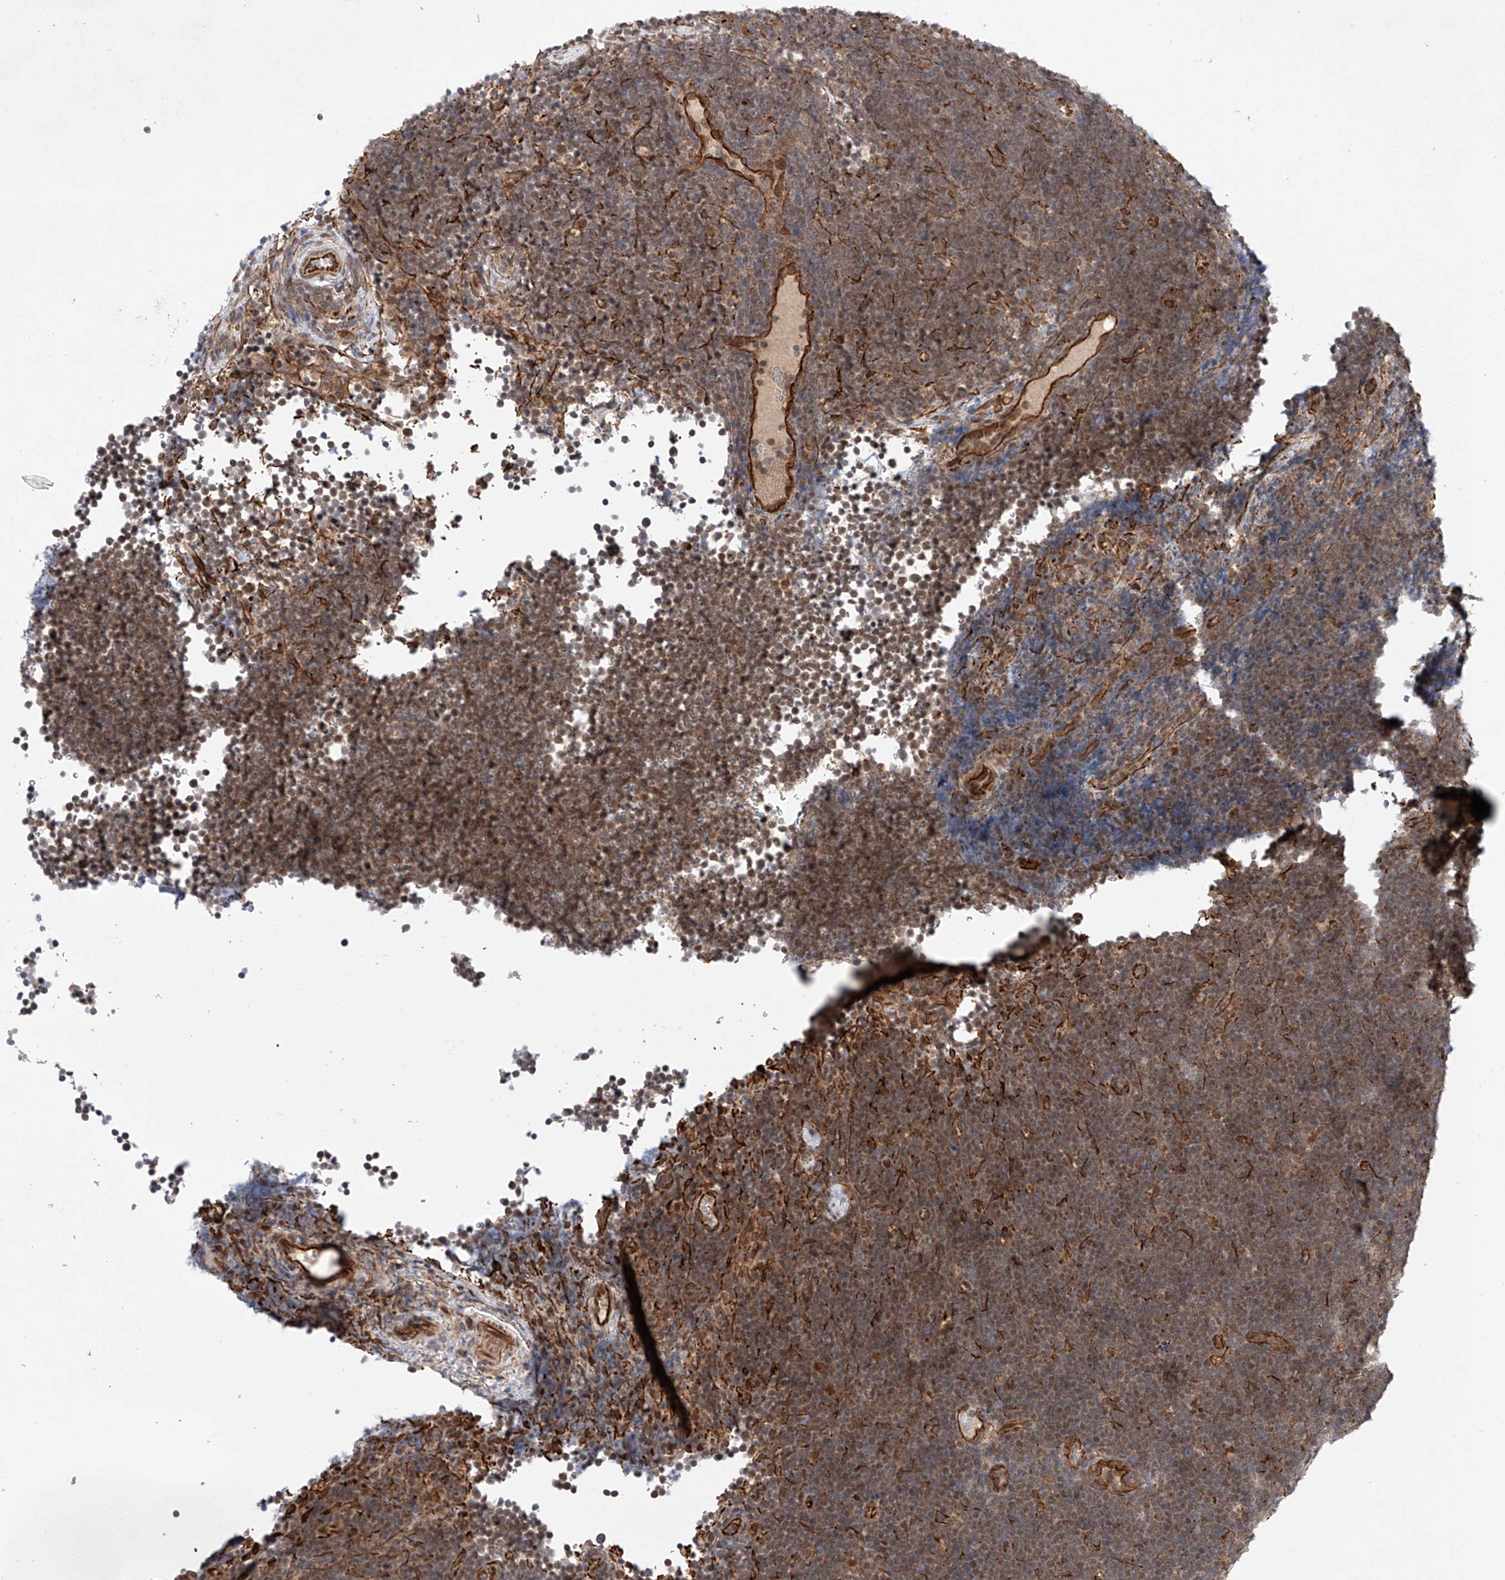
{"staining": {"intensity": "moderate", "quantity": ">75%", "location": "nuclear"}, "tissue": "lymphoma", "cell_type": "Tumor cells", "image_type": "cancer", "snomed": [{"axis": "morphology", "description": "Malignant lymphoma, non-Hodgkin's type, High grade"}, {"axis": "topography", "description": "Lymph node"}], "caption": "Approximately >75% of tumor cells in malignant lymphoma, non-Hodgkin's type (high-grade) show moderate nuclear protein staining as visualized by brown immunohistochemical staining.", "gene": "AMD1", "patient": {"sex": "male", "age": 13}}